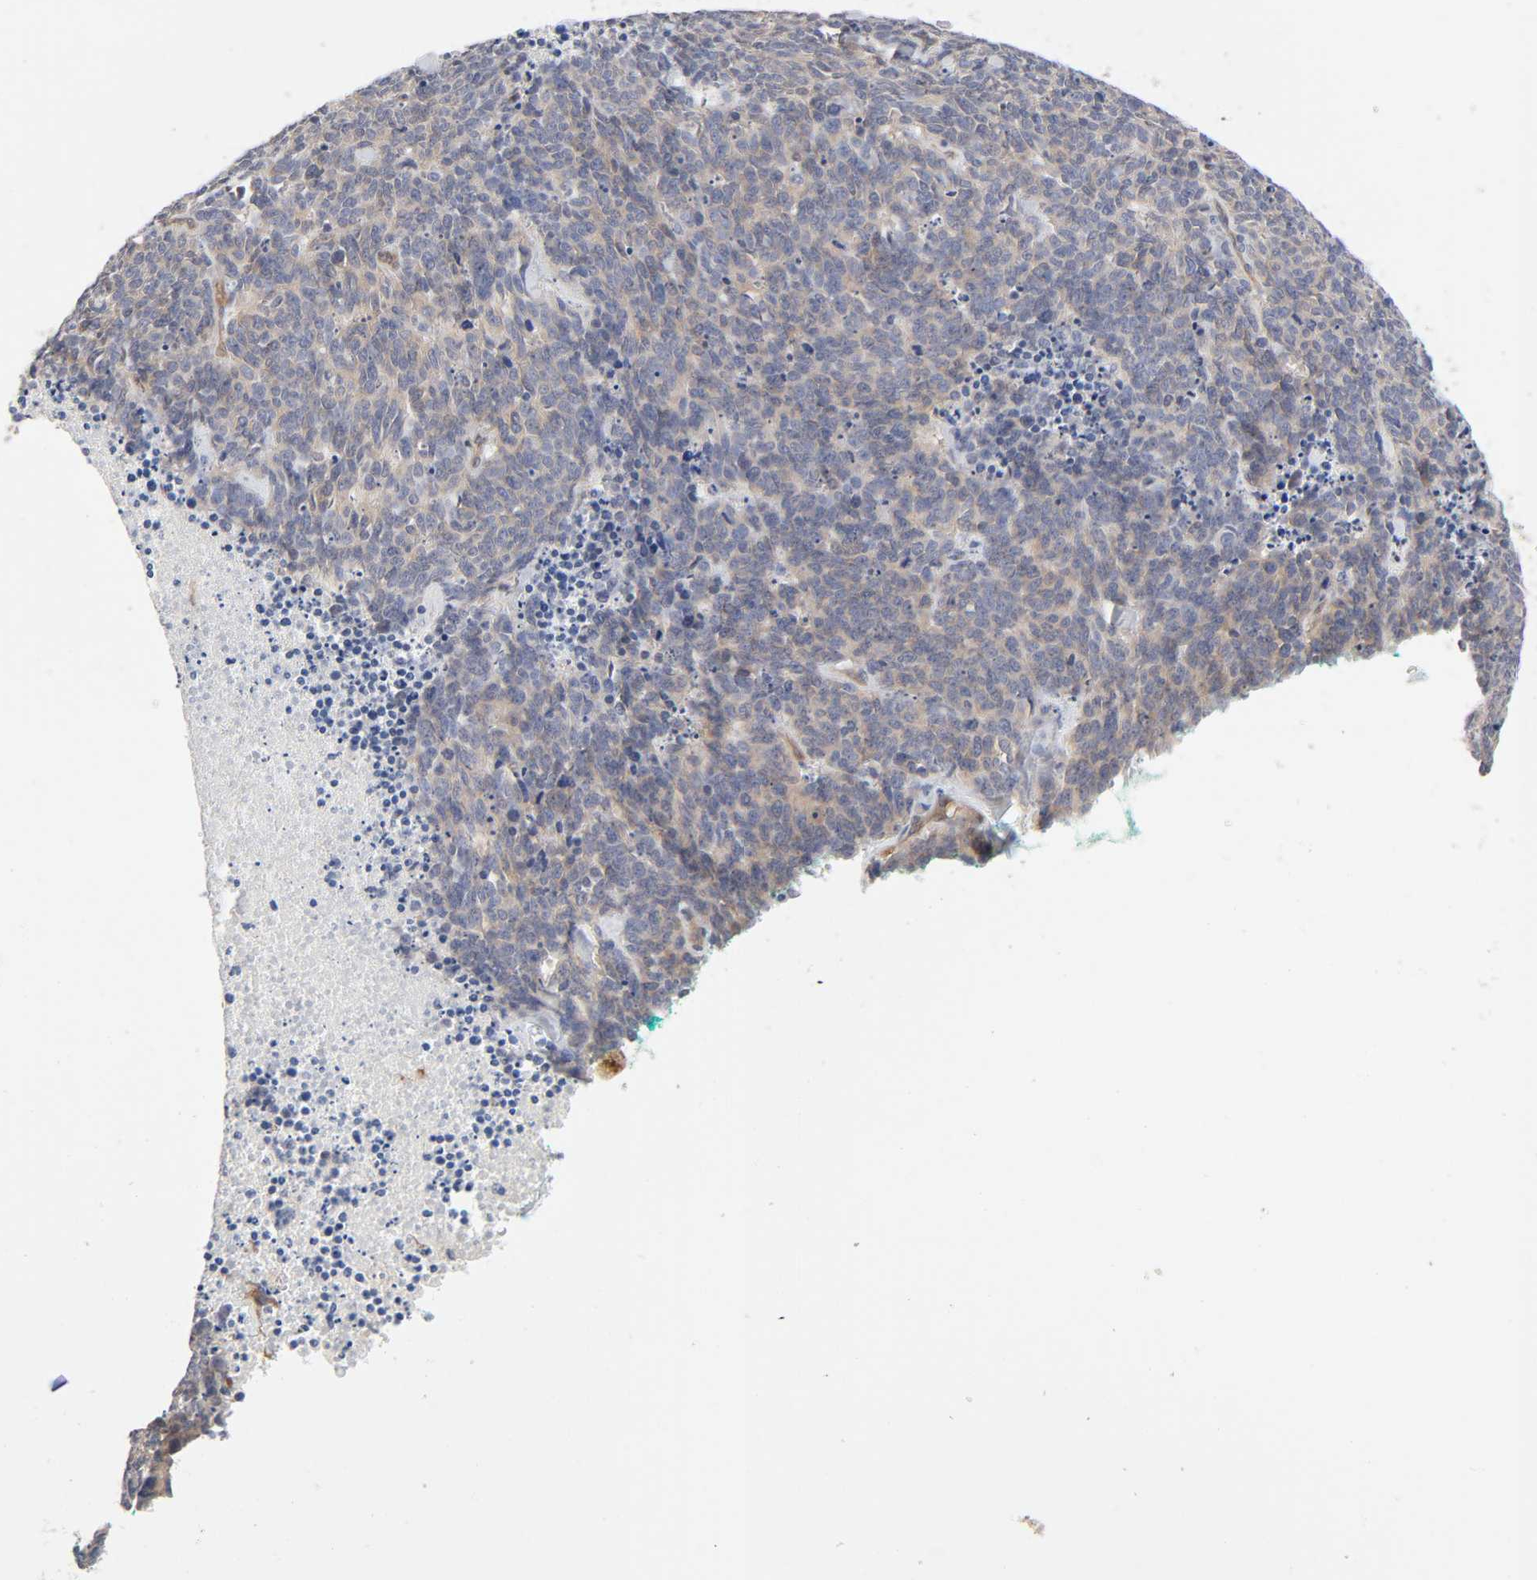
{"staining": {"intensity": "negative", "quantity": "none", "location": "none"}, "tissue": "lung cancer", "cell_type": "Tumor cells", "image_type": "cancer", "snomed": [{"axis": "morphology", "description": "Neoplasm, malignant, NOS"}, {"axis": "topography", "description": "Lung"}], "caption": "A histopathology image of neoplasm (malignant) (lung) stained for a protein exhibits no brown staining in tumor cells. Nuclei are stained in blue.", "gene": "RAB13", "patient": {"sex": "female", "age": 58}}